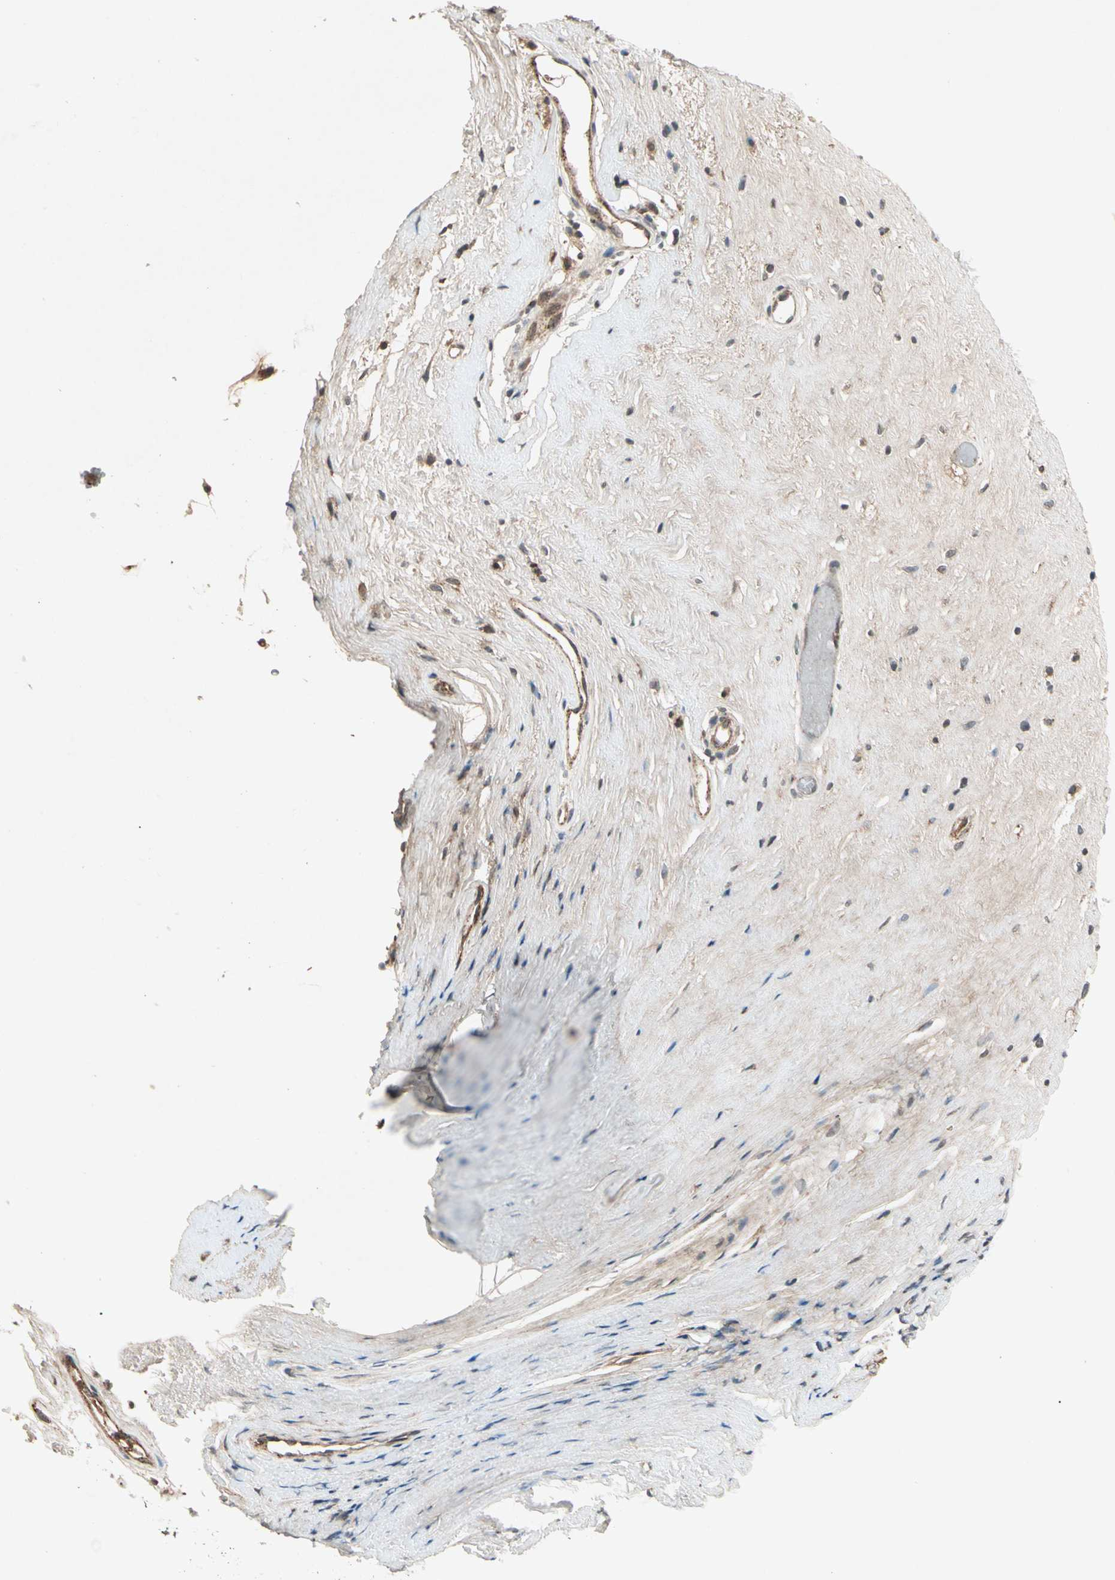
{"staining": {"intensity": "moderate", "quantity": ">75%", "location": "cytoplasmic/membranous"}, "tissue": "nasopharynx", "cell_type": "Respiratory epithelial cells", "image_type": "normal", "snomed": [{"axis": "morphology", "description": "Normal tissue, NOS"}, {"axis": "morphology", "description": "Inflammation, NOS"}, {"axis": "topography", "description": "Nasopharynx"}], "caption": "IHC image of unremarkable nasopharynx: nasopharynx stained using immunohistochemistry (IHC) shows medium levels of moderate protein expression localized specifically in the cytoplasmic/membranous of respiratory epithelial cells, appearing as a cytoplasmic/membranous brown color.", "gene": "FLOT1", "patient": {"sex": "male", "age": 48}}